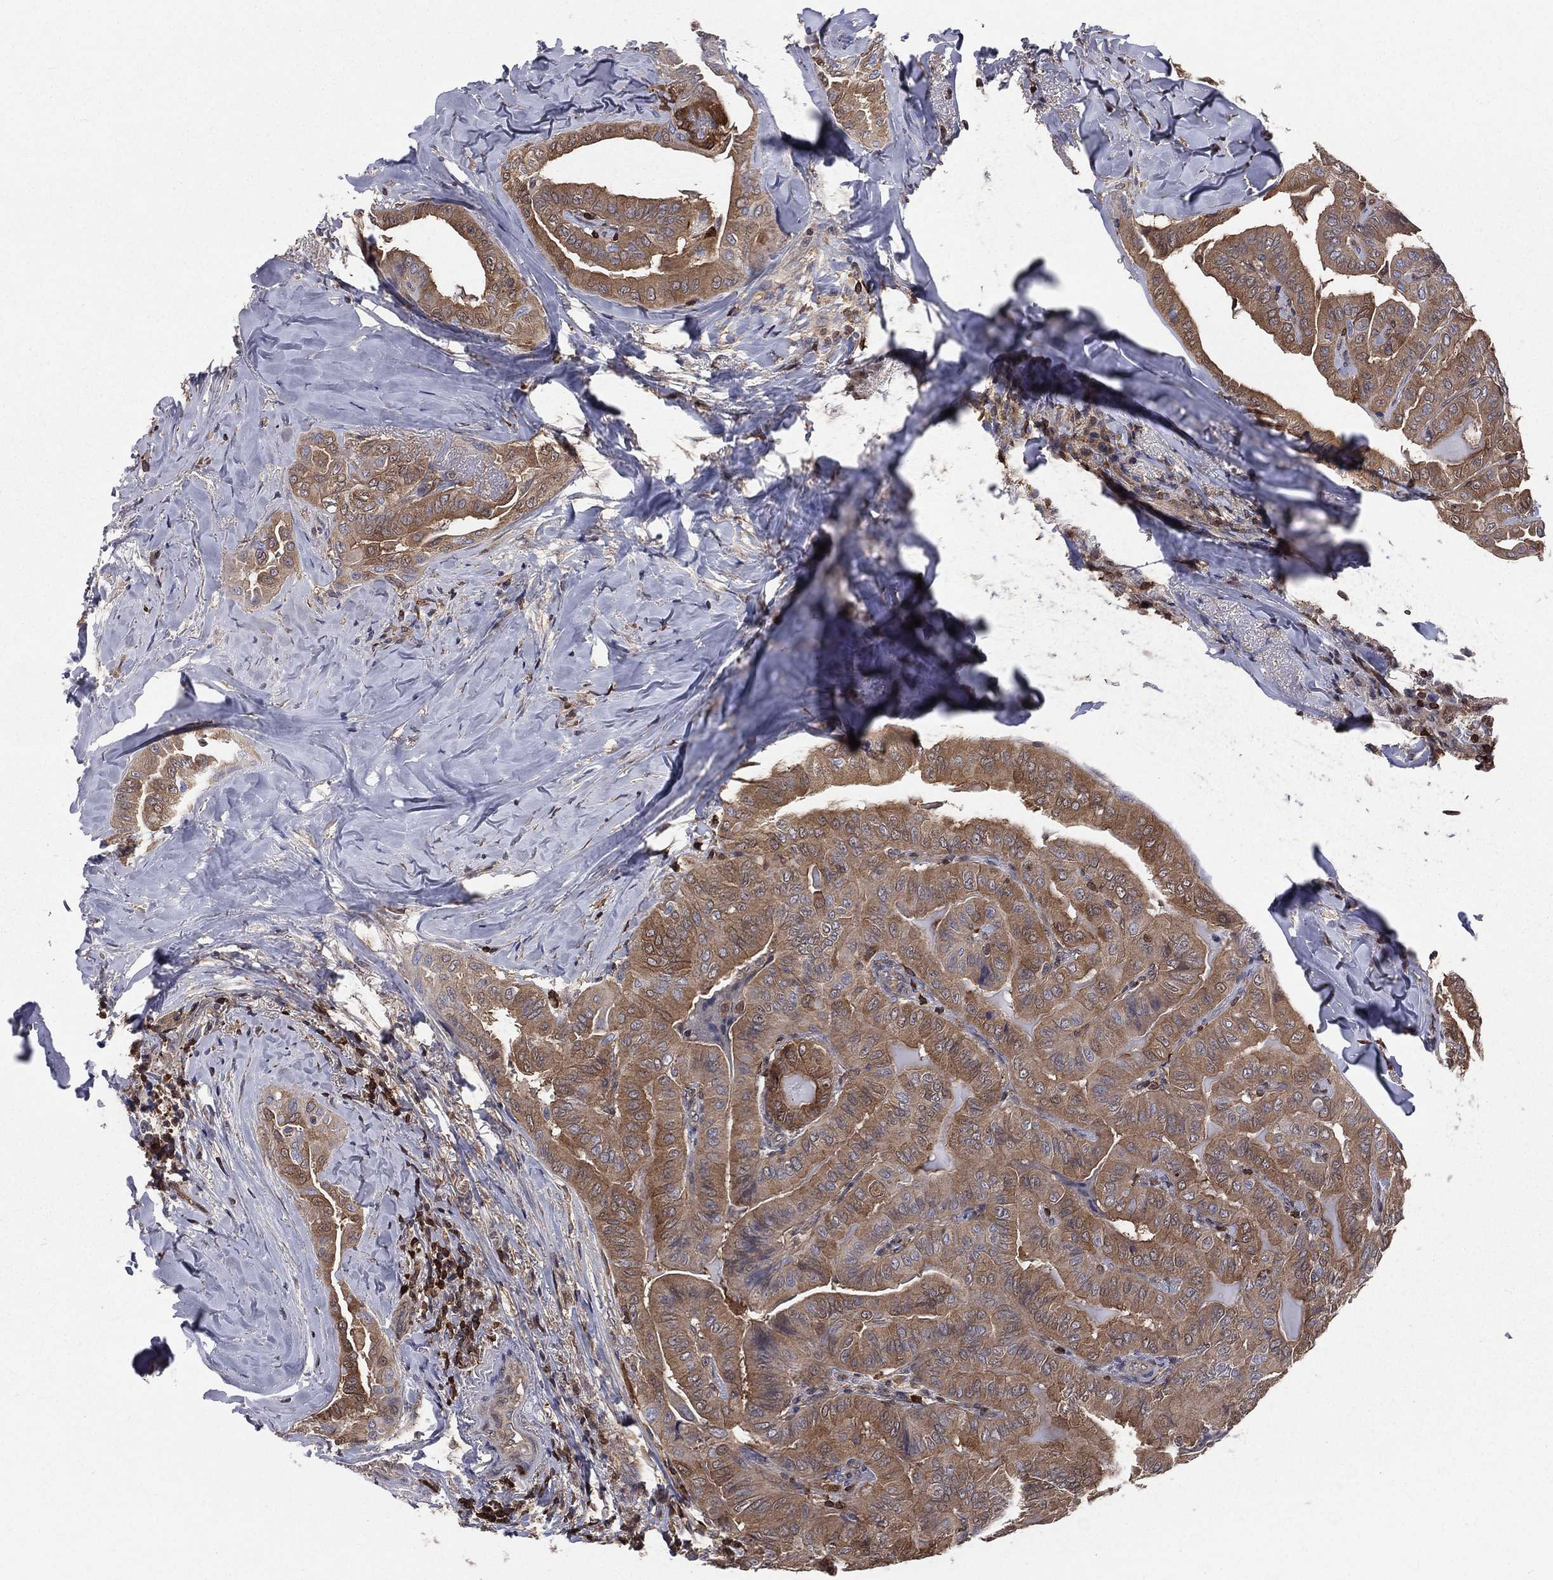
{"staining": {"intensity": "moderate", "quantity": ">75%", "location": "cytoplasmic/membranous"}, "tissue": "thyroid cancer", "cell_type": "Tumor cells", "image_type": "cancer", "snomed": [{"axis": "morphology", "description": "Papillary adenocarcinoma, NOS"}, {"axis": "topography", "description": "Thyroid gland"}], "caption": "A photomicrograph of thyroid papillary adenocarcinoma stained for a protein reveals moderate cytoplasmic/membranous brown staining in tumor cells.", "gene": "TBC1D2", "patient": {"sex": "female", "age": 68}}